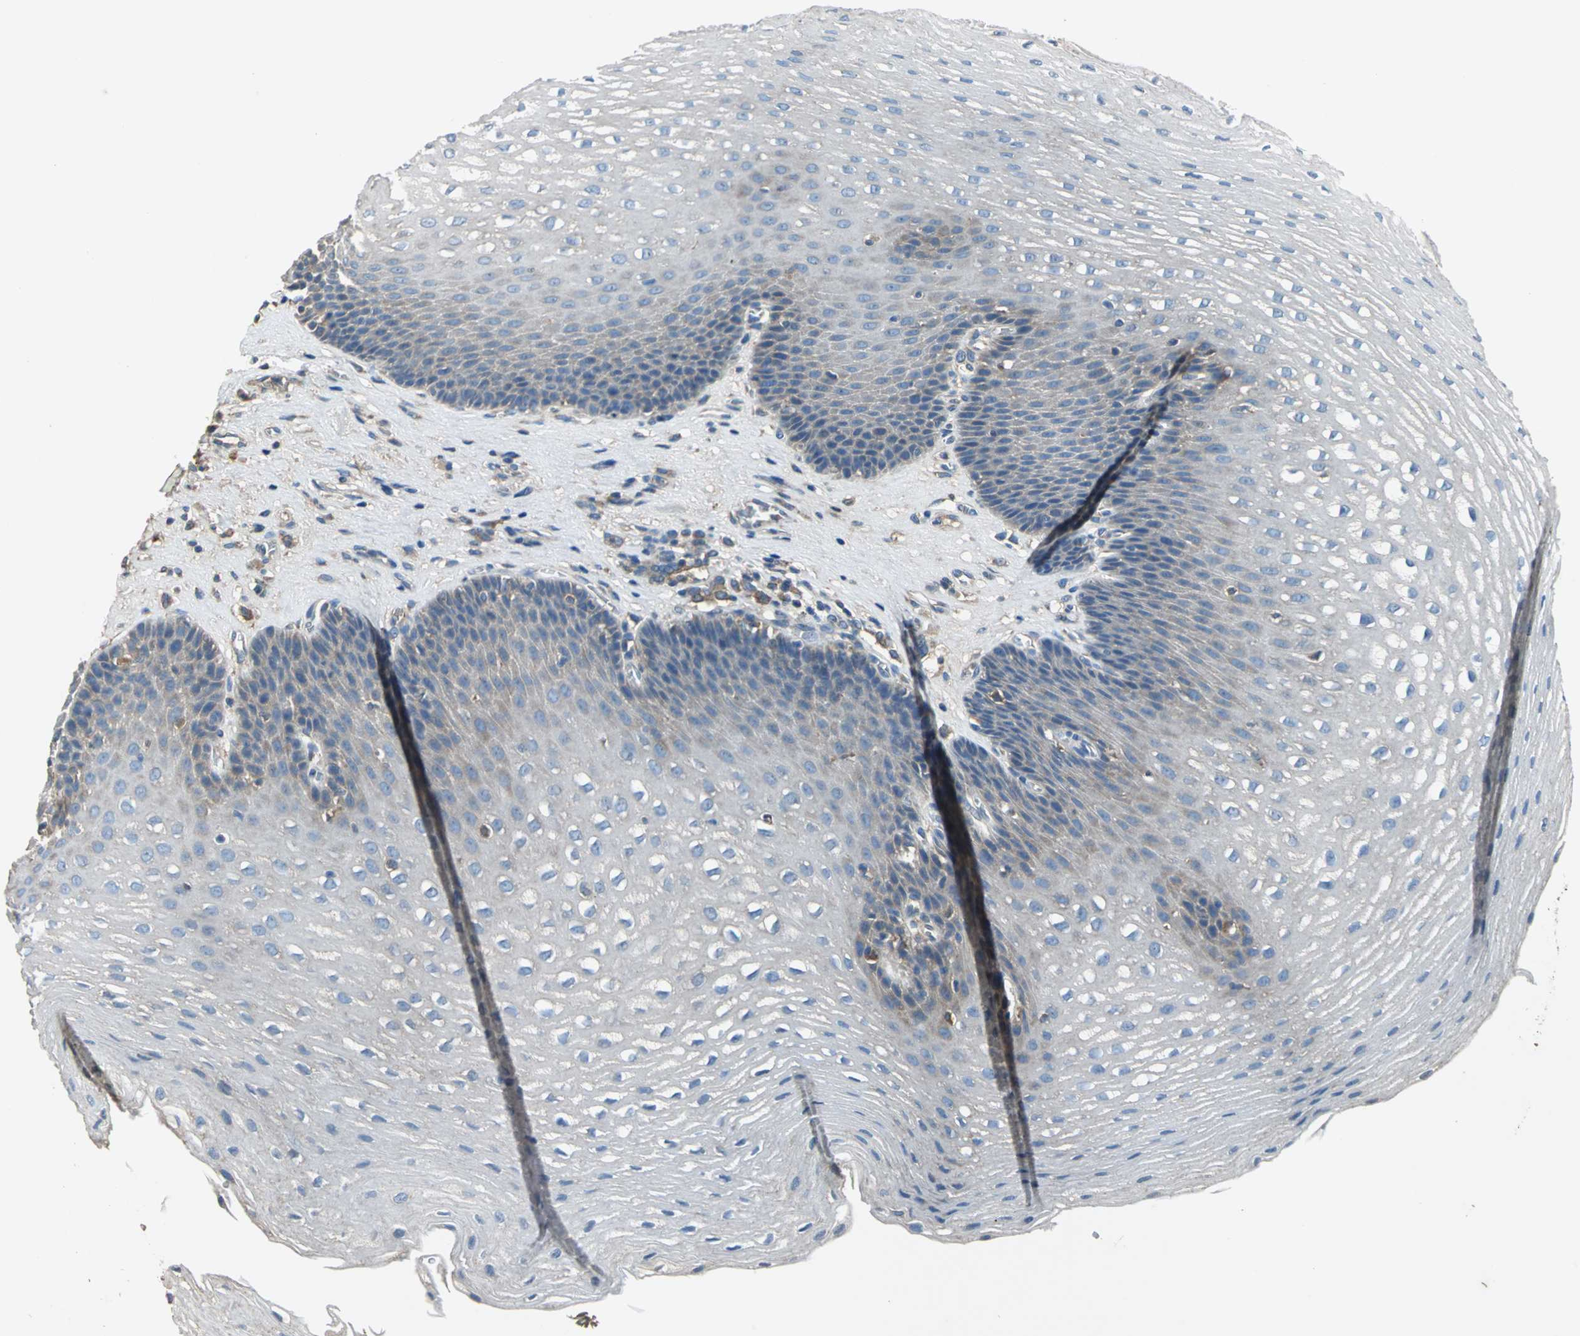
{"staining": {"intensity": "weak", "quantity": "25%-75%", "location": "cytoplasmic/membranous"}, "tissue": "esophagus", "cell_type": "Squamous epithelial cells", "image_type": "normal", "snomed": [{"axis": "morphology", "description": "Normal tissue, NOS"}, {"axis": "topography", "description": "Esophagus"}], "caption": "This is a micrograph of immunohistochemistry (IHC) staining of unremarkable esophagus, which shows weak staining in the cytoplasmic/membranous of squamous epithelial cells.", "gene": "HEPH", "patient": {"sex": "male", "age": 48}}